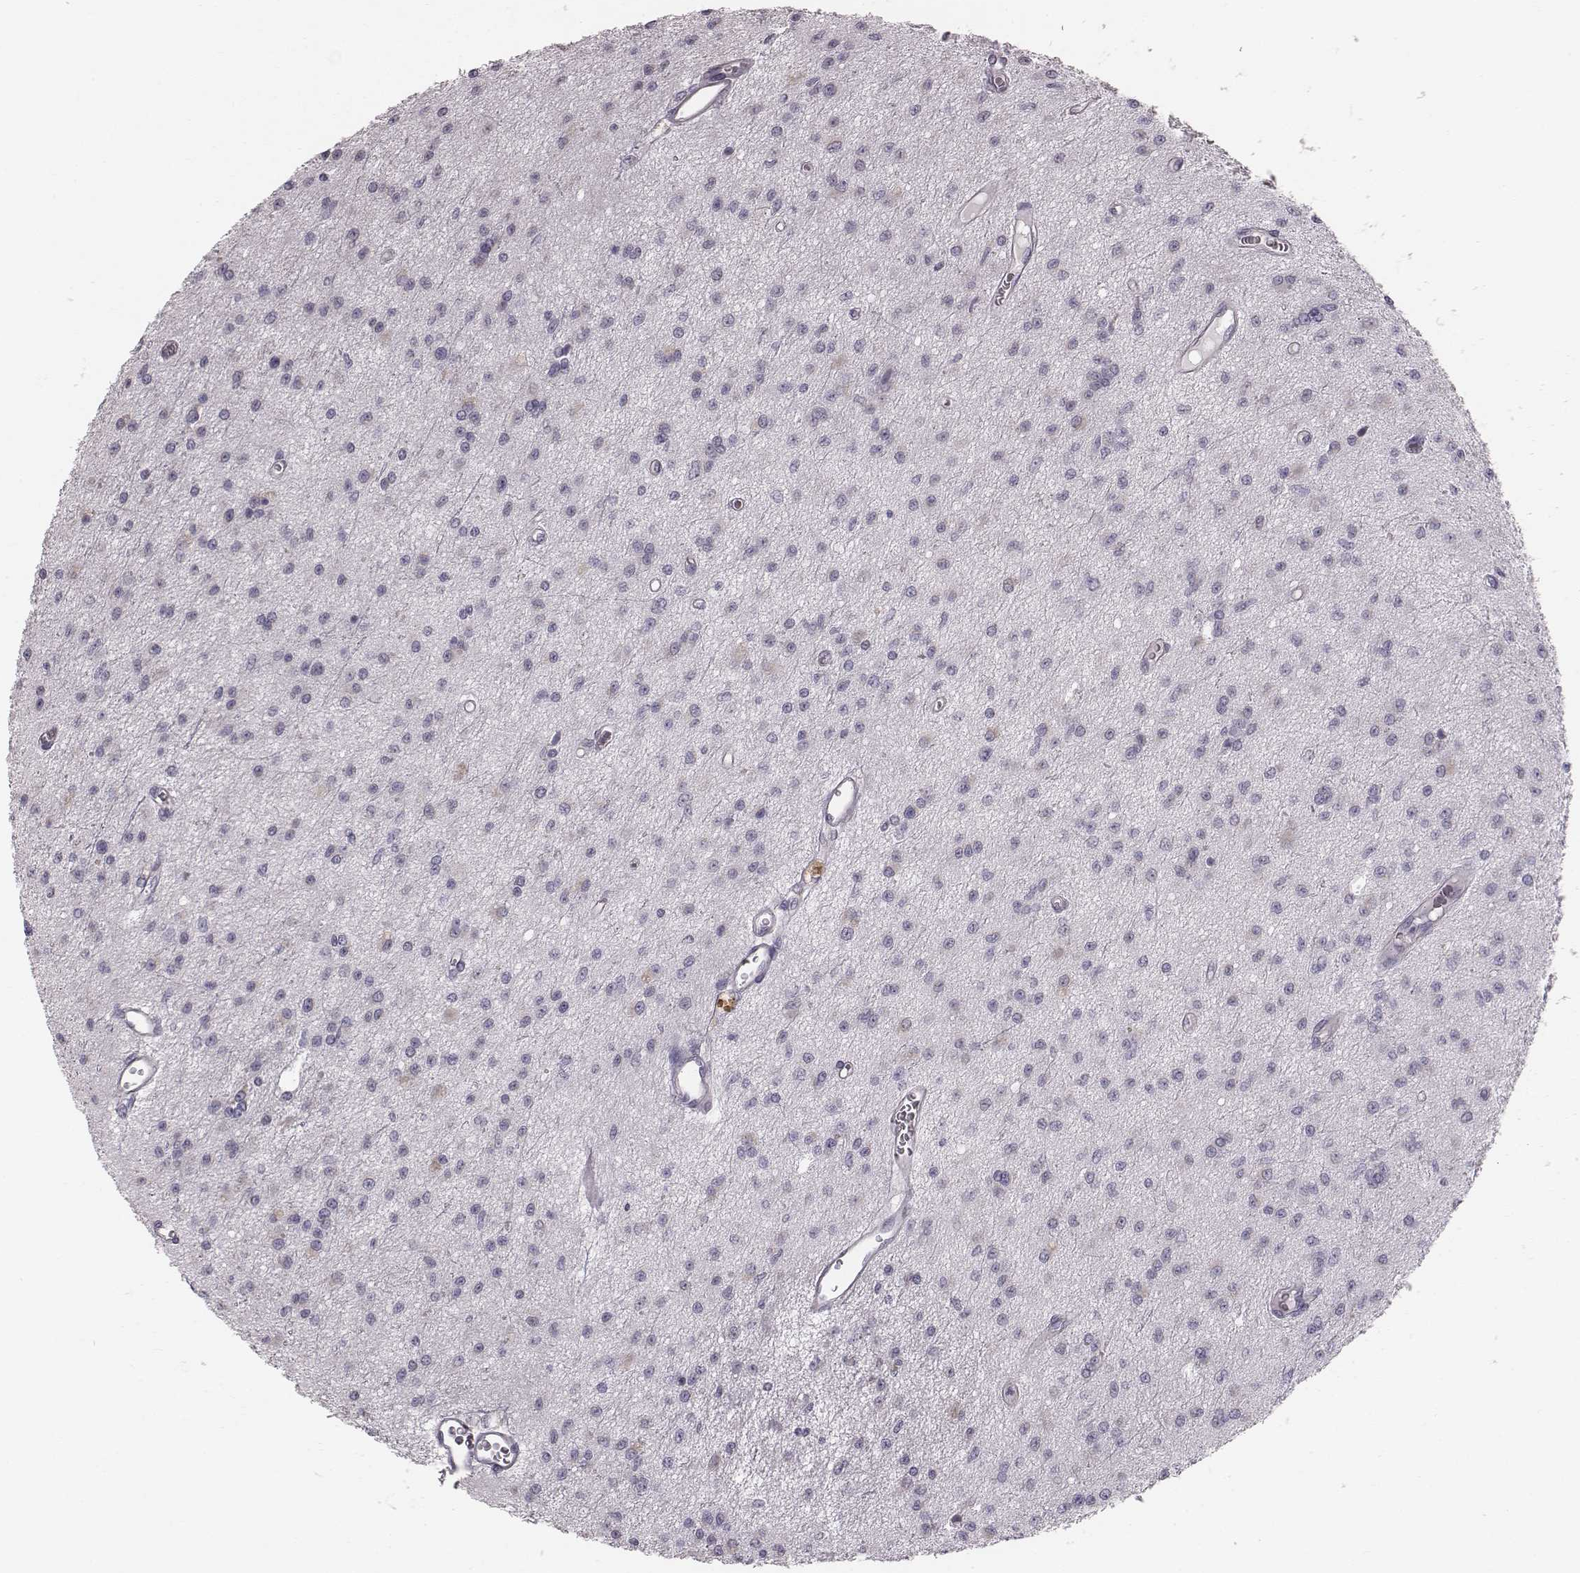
{"staining": {"intensity": "negative", "quantity": "none", "location": "none"}, "tissue": "glioma", "cell_type": "Tumor cells", "image_type": "cancer", "snomed": [{"axis": "morphology", "description": "Glioma, malignant, Low grade"}, {"axis": "topography", "description": "Brain"}], "caption": "Histopathology image shows no protein staining in tumor cells of malignant low-grade glioma tissue. (DAB IHC with hematoxylin counter stain).", "gene": "C6orf58", "patient": {"sex": "female", "age": 45}}